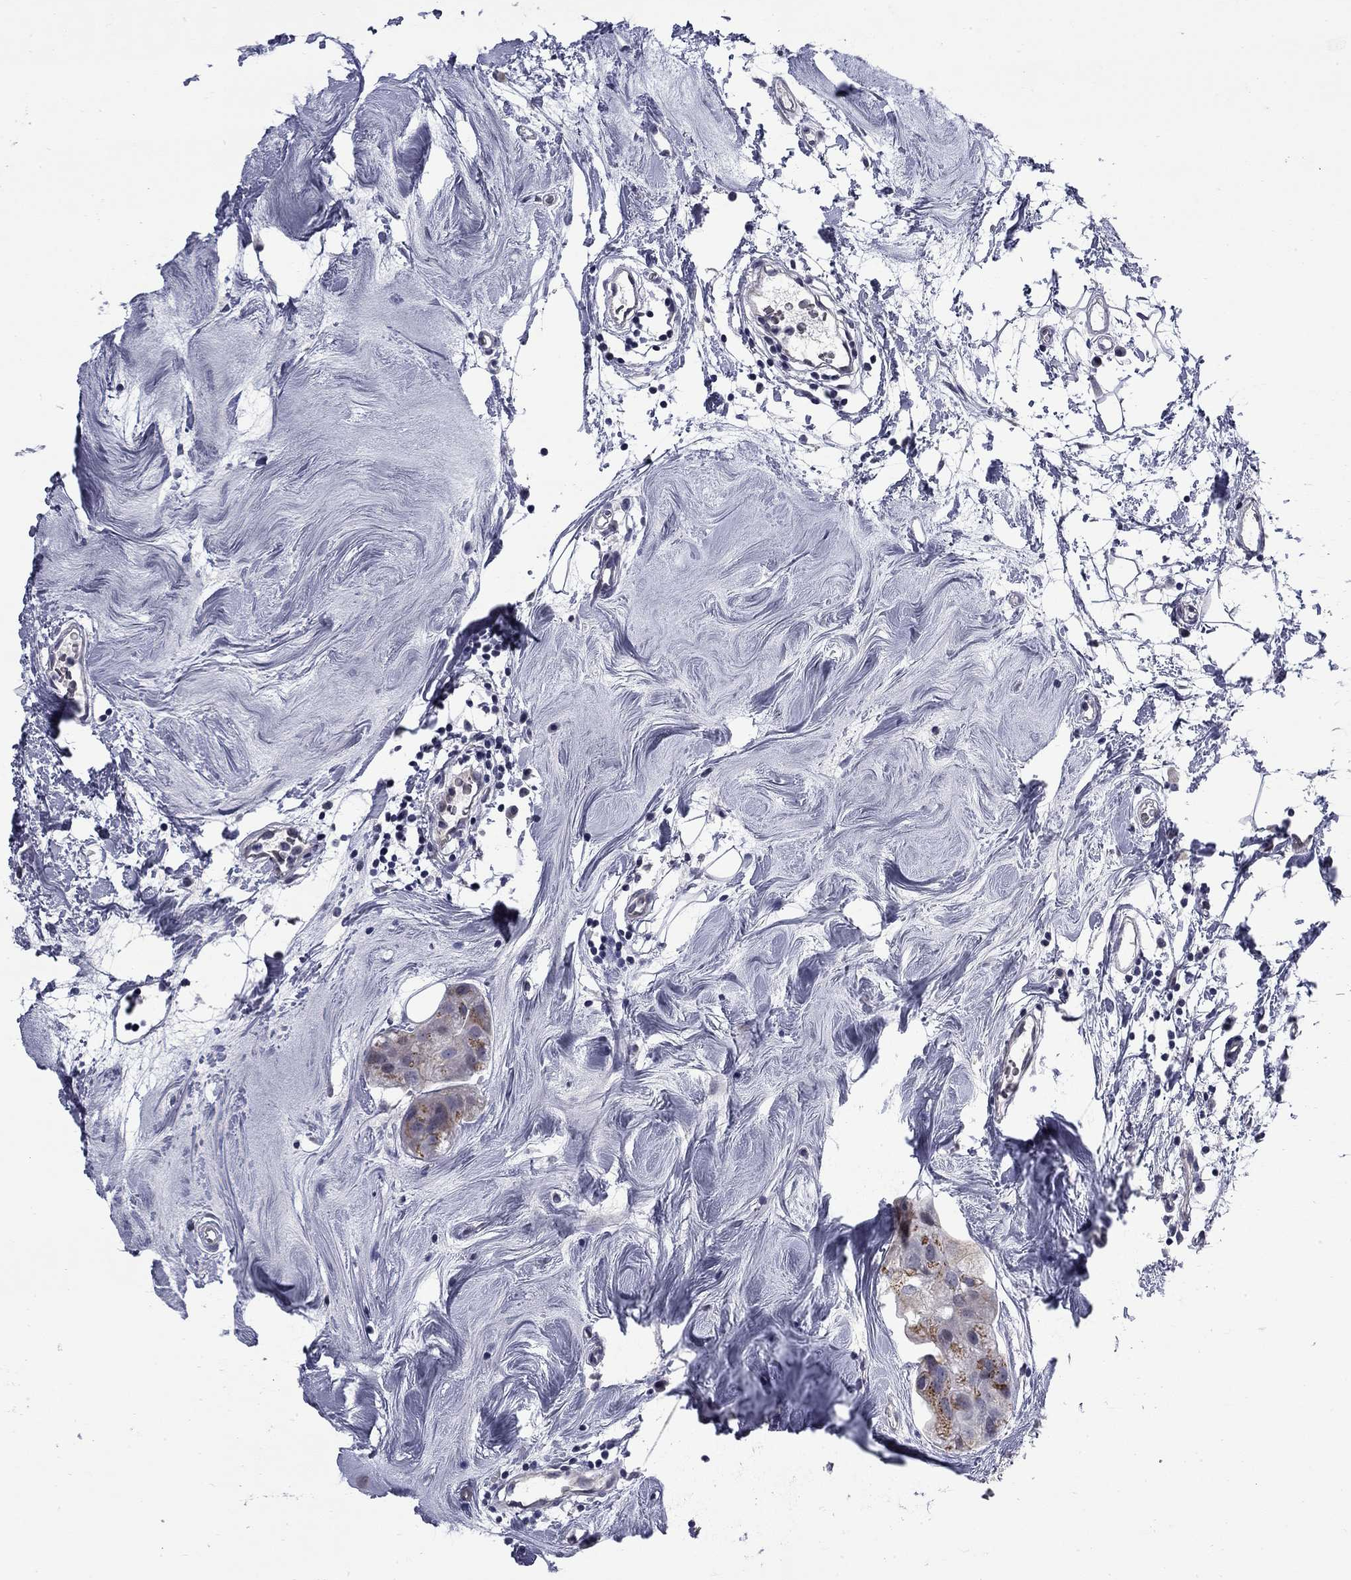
{"staining": {"intensity": "moderate", "quantity": "<25%", "location": "cytoplasmic/membranous"}, "tissue": "breast cancer", "cell_type": "Tumor cells", "image_type": "cancer", "snomed": [{"axis": "morphology", "description": "Normal tissue, NOS"}, {"axis": "morphology", "description": "Duct carcinoma"}, {"axis": "topography", "description": "Breast"}], "caption": "Breast cancer tissue reveals moderate cytoplasmic/membranous staining in approximately <25% of tumor cells The staining is performed using DAB (3,3'-diaminobenzidine) brown chromogen to label protein expression. The nuclei are counter-stained blue using hematoxylin.", "gene": "HTR4", "patient": {"sex": "female", "age": 40}}